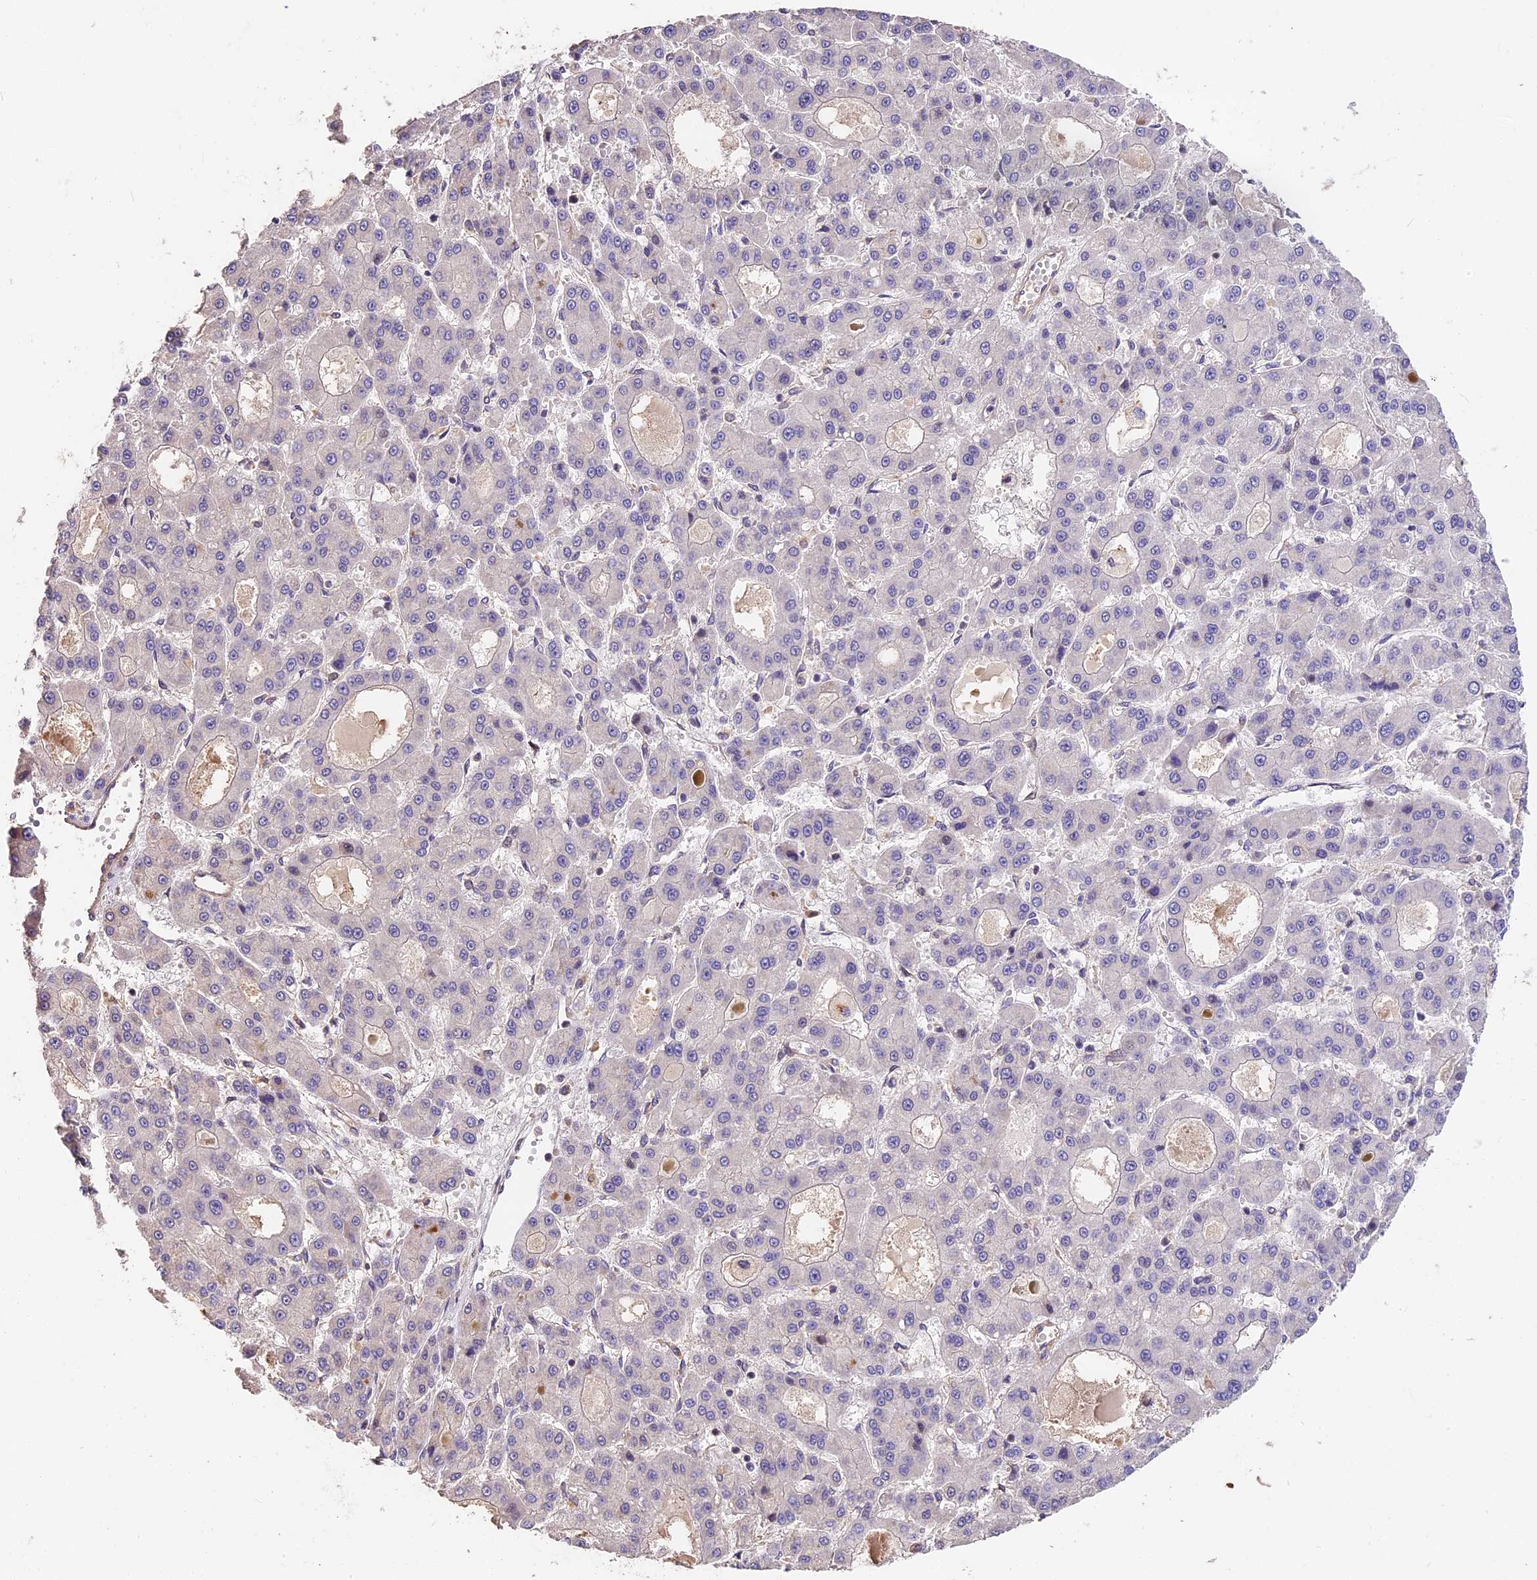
{"staining": {"intensity": "negative", "quantity": "none", "location": "none"}, "tissue": "liver cancer", "cell_type": "Tumor cells", "image_type": "cancer", "snomed": [{"axis": "morphology", "description": "Carcinoma, Hepatocellular, NOS"}, {"axis": "topography", "description": "Liver"}], "caption": "Immunohistochemical staining of human hepatocellular carcinoma (liver) shows no significant staining in tumor cells.", "gene": "ARHGAP17", "patient": {"sex": "male", "age": 70}}